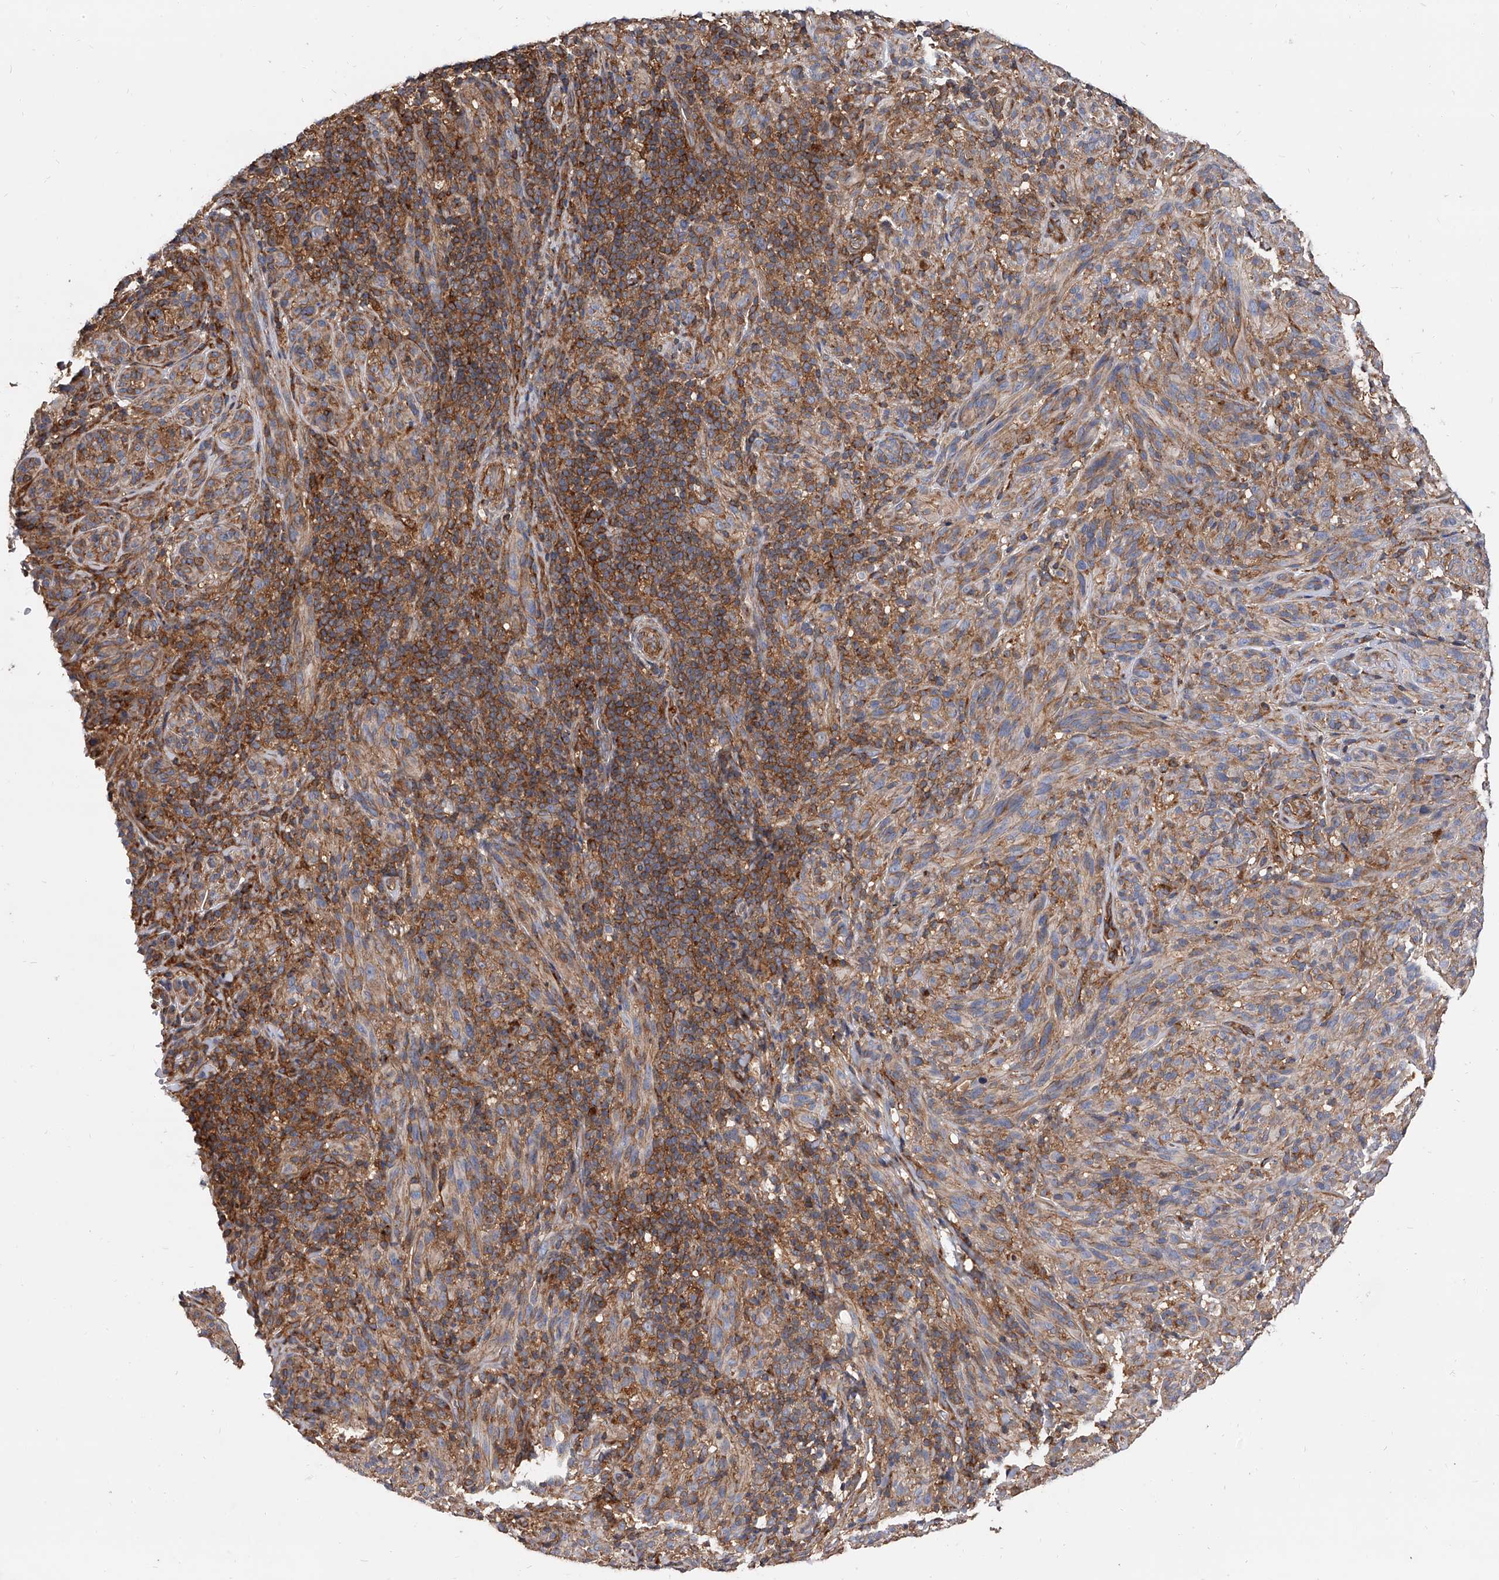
{"staining": {"intensity": "negative", "quantity": "none", "location": "none"}, "tissue": "melanoma", "cell_type": "Tumor cells", "image_type": "cancer", "snomed": [{"axis": "morphology", "description": "Malignant melanoma, NOS"}, {"axis": "topography", "description": "Skin of head"}], "caption": "This is an IHC micrograph of human malignant melanoma. There is no expression in tumor cells.", "gene": "PISD", "patient": {"sex": "male", "age": 96}}